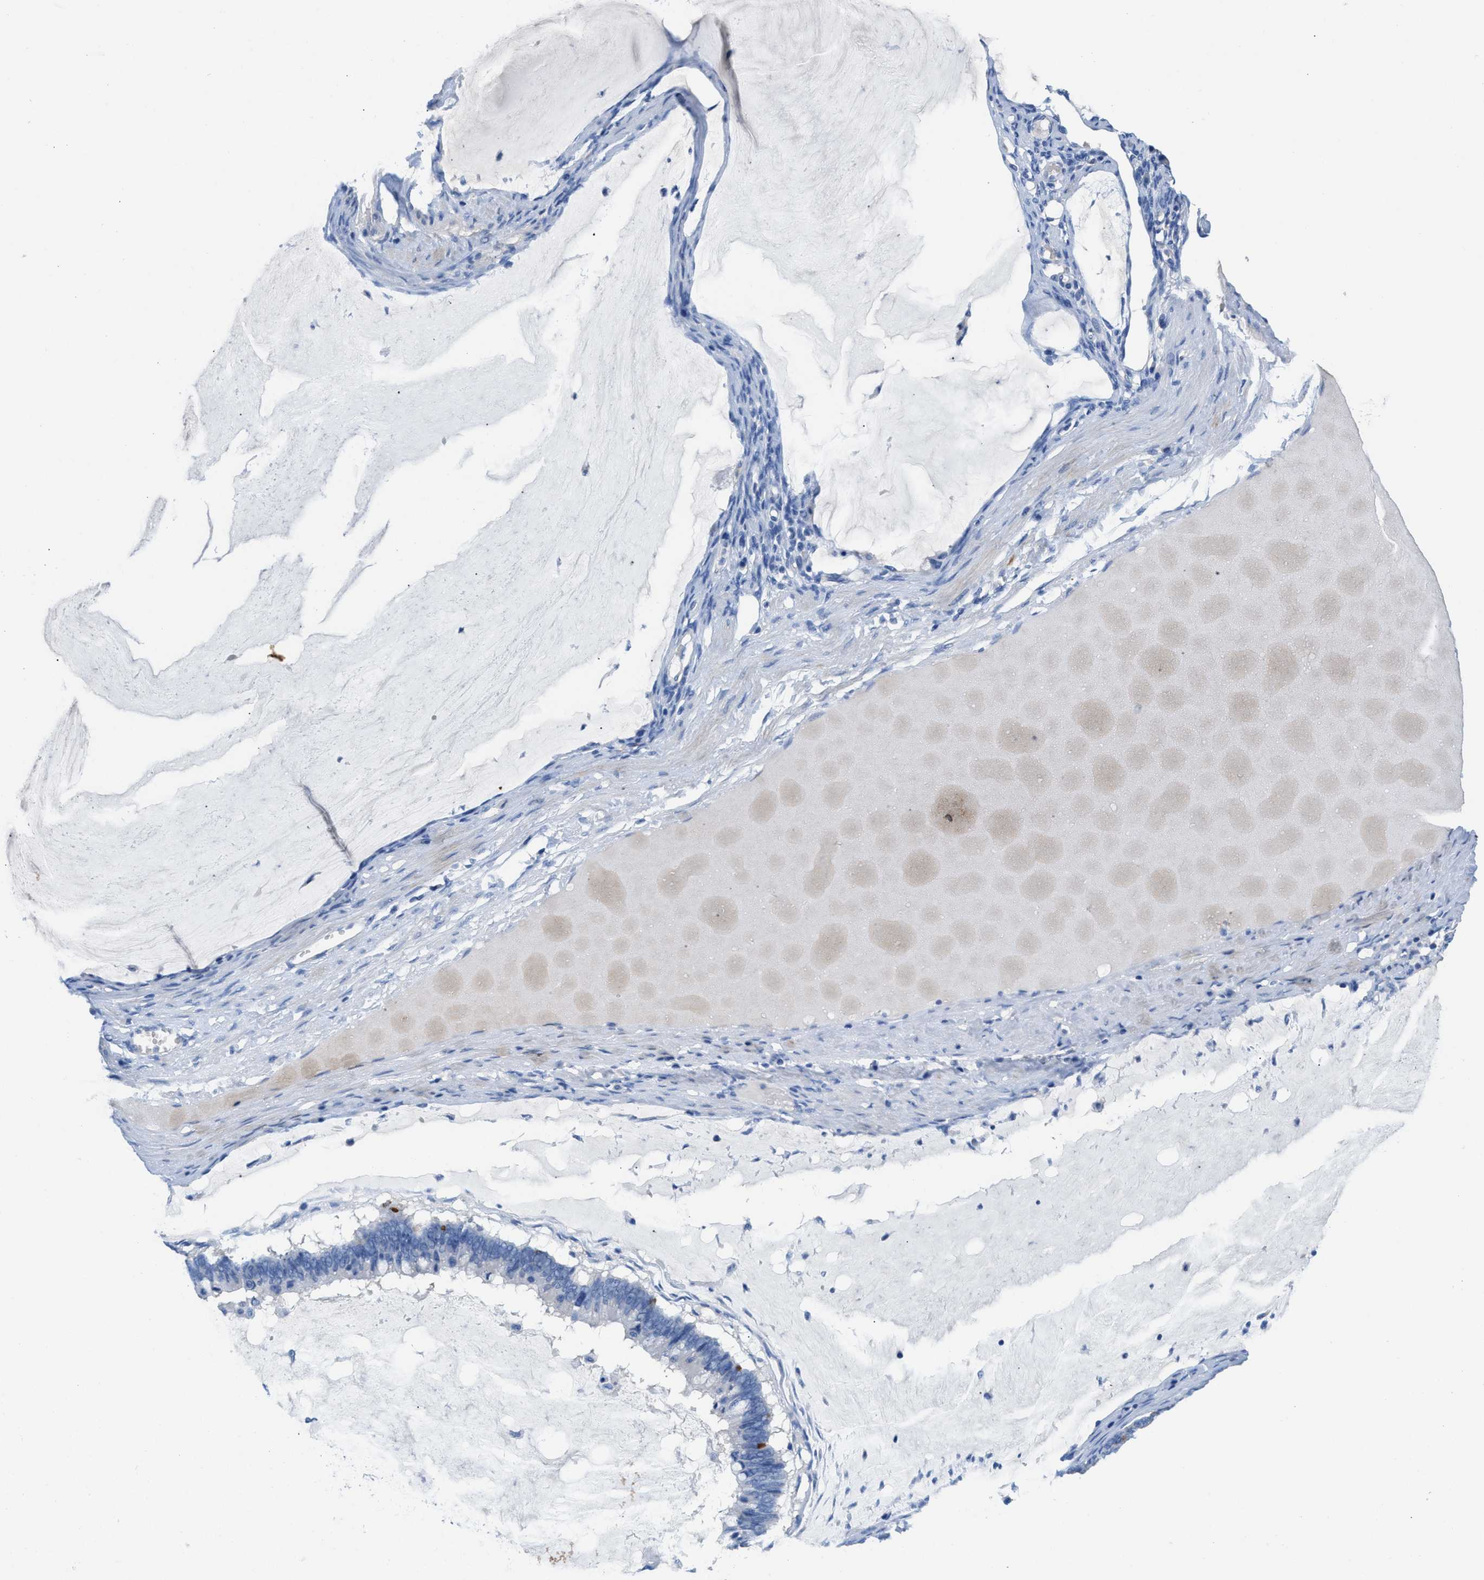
{"staining": {"intensity": "negative", "quantity": "none", "location": "none"}, "tissue": "ovarian cancer", "cell_type": "Tumor cells", "image_type": "cancer", "snomed": [{"axis": "morphology", "description": "Cystadenocarcinoma, mucinous, NOS"}, {"axis": "topography", "description": "Ovary"}], "caption": "IHC photomicrograph of neoplastic tissue: ovarian cancer (mucinous cystadenocarcinoma) stained with DAB demonstrates no significant protein expression in tumor cells.", "gene": "SLFN13", "patient": {"sex": "female", "age": 61}}